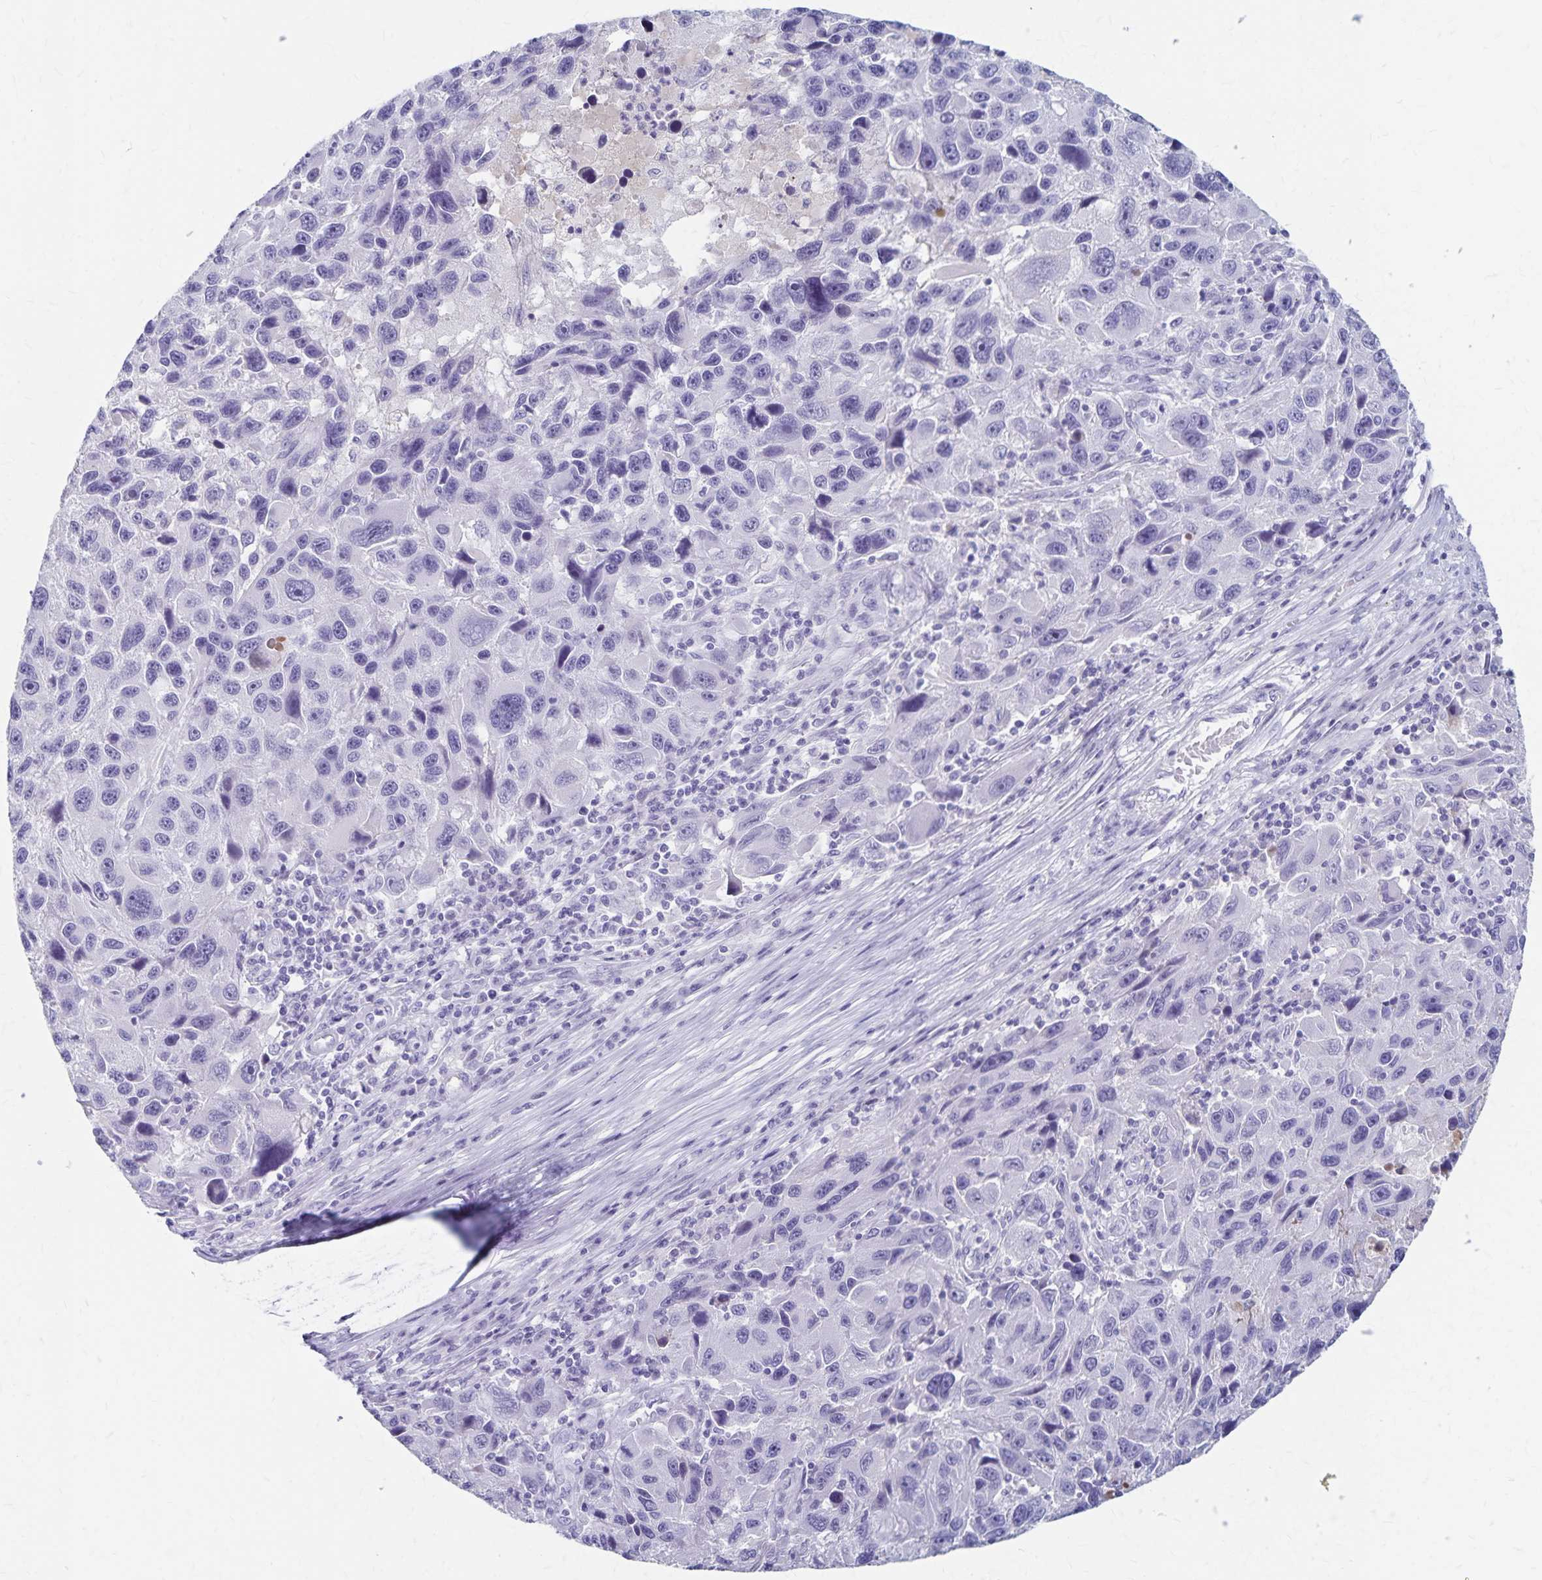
{"staining": {"intensity": "negative", "quantity": "none", "location": "none"}, "tissue": "melanoma", "cell_type": "Tumor cells", "image_type": "cancer", "snomed": [{"axis": "morphology", "description": "Malignant melanoma, NOS"}, {"axis": "topography", "description": "Skin"}], "caption": "A micrograph of melanoma stained for a protein shows no brown staining in tumor cells.", "gene": "GPBAR1", "patient": {"sex": "male", "age": 53}}